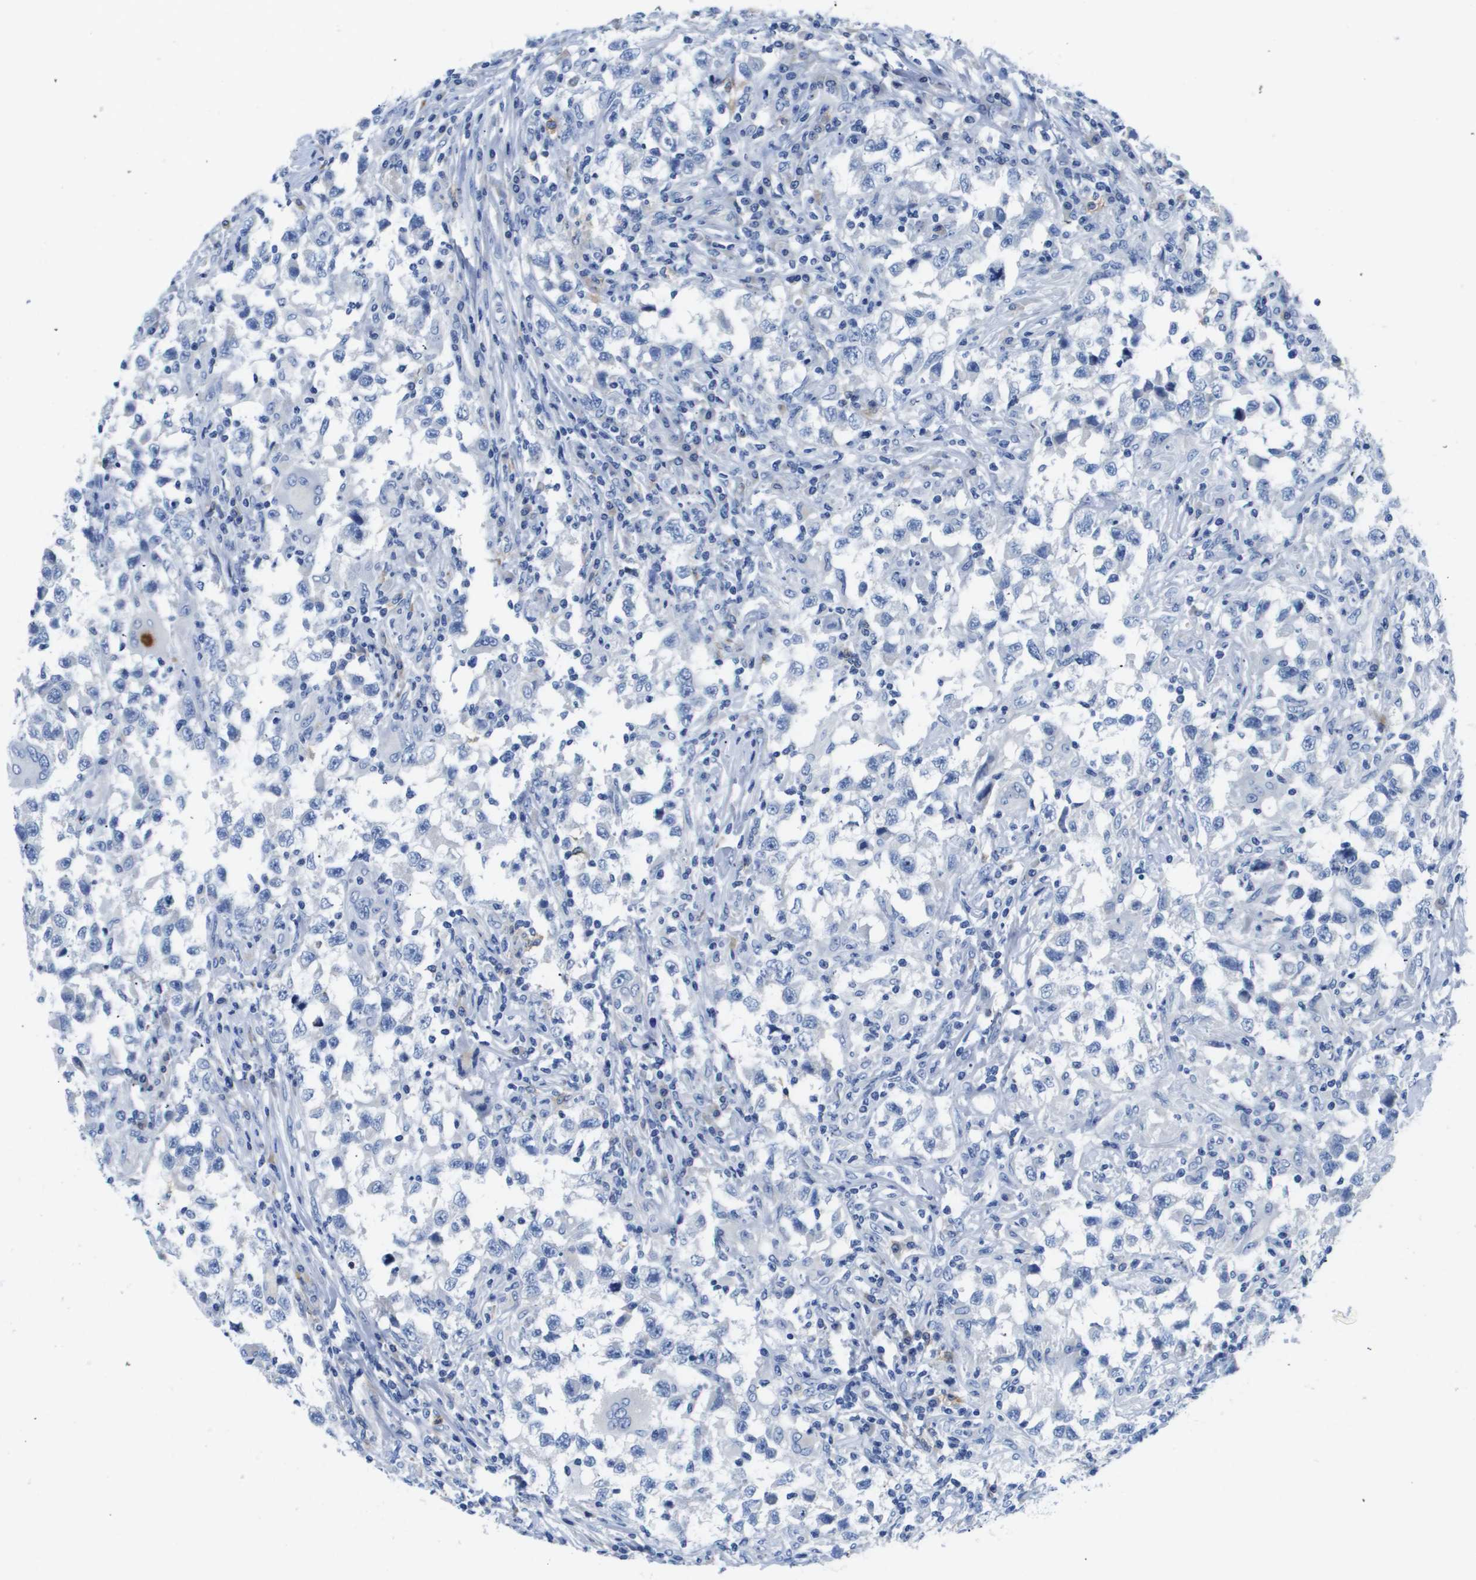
{"staining": {"intensity": "negative", "quantity": "none", "location": "none"}, "tissue": "testis cancer", "cell_type": "Tumor cells", "image_type": "cancer", "snomed": [{"axis": "morphology", "description": "Carcinoma, Embryonal, NOS"}, {"axis": "topography", "description": "Testis"}], "caption": "Image shows no significant protein expression in tumor cells of testis embryonal carcinoma.", "gene": "MS4A1", "patient": {"sex": "male", "age": 21}}